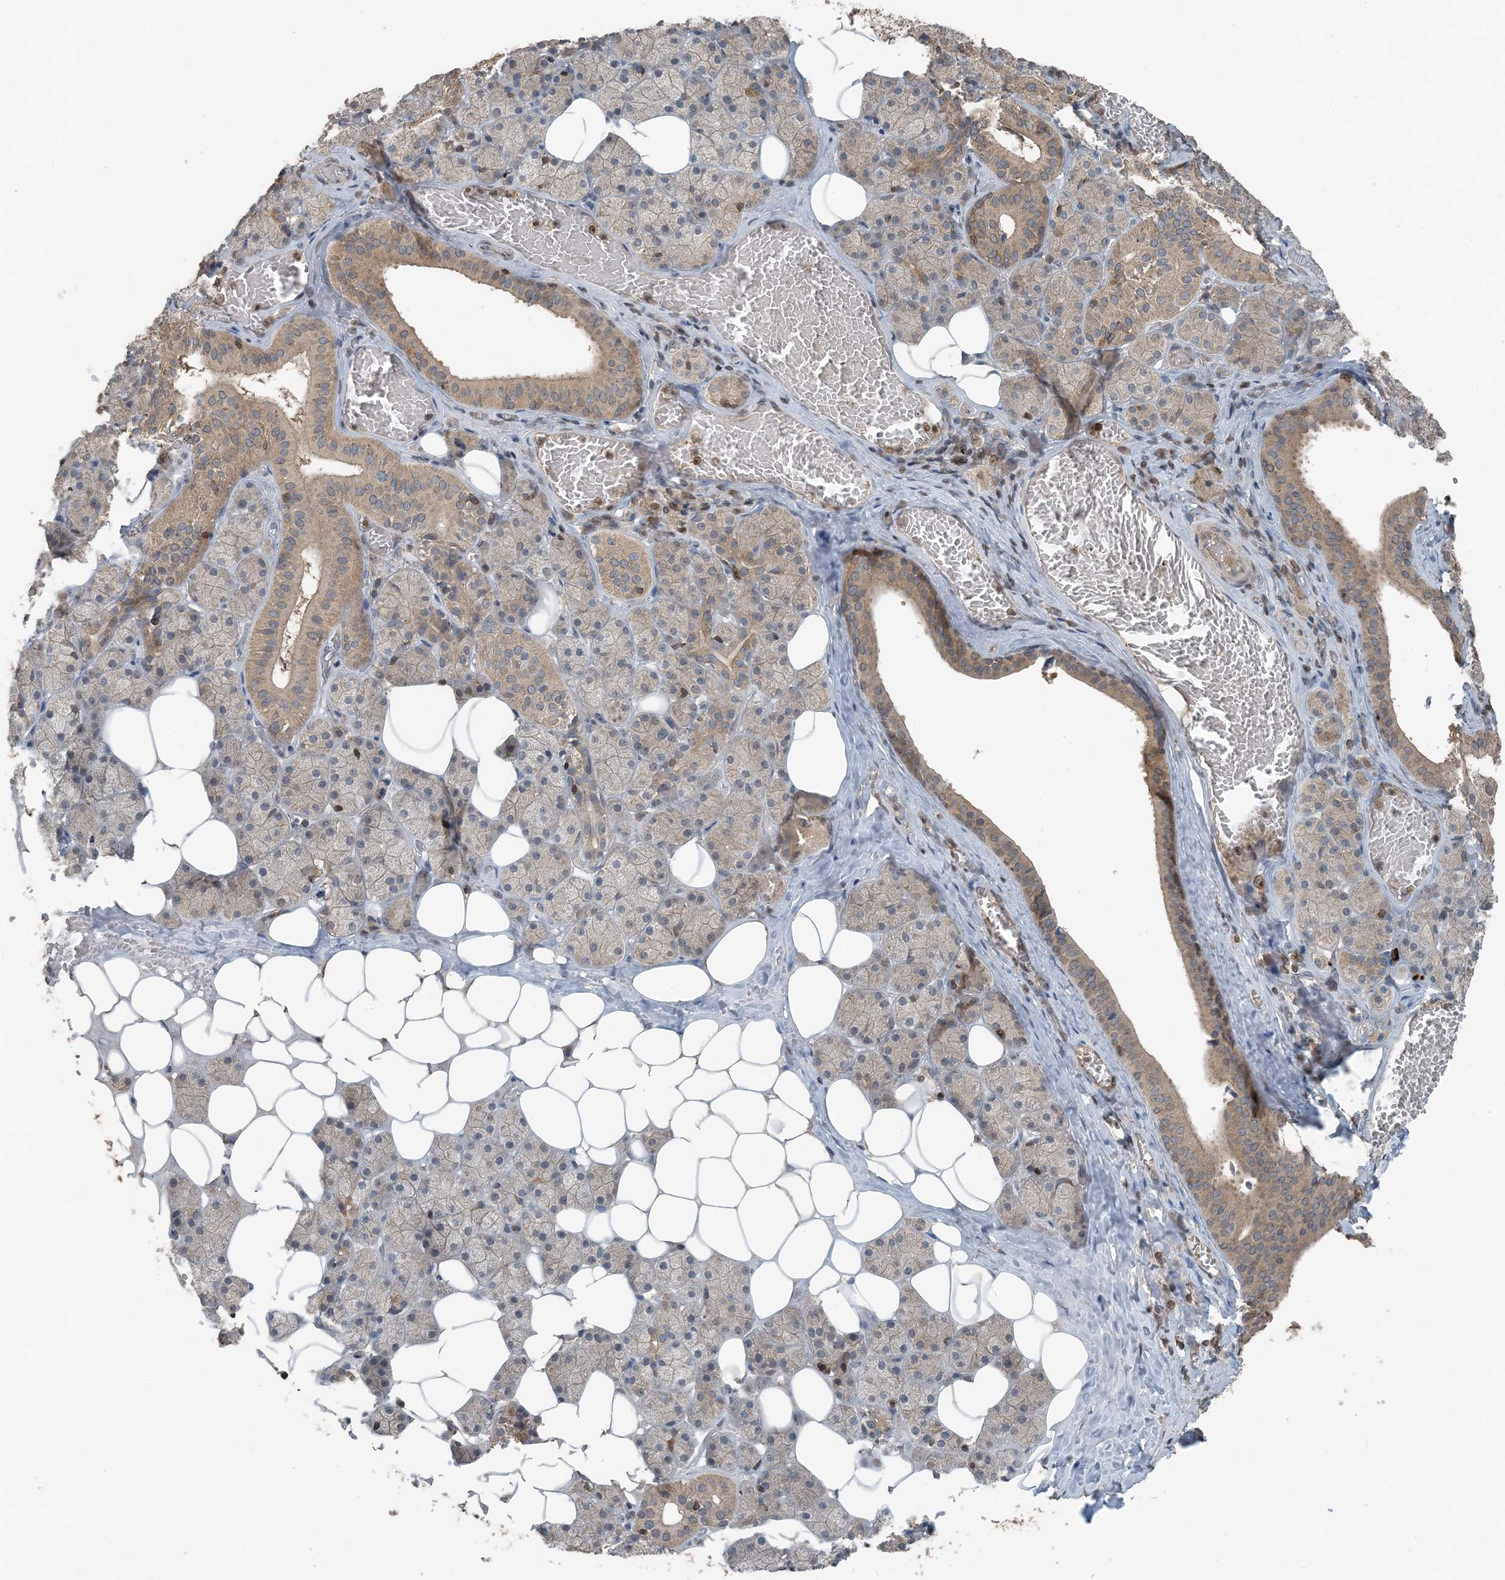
{"staining": {"intensity": "moderate", "quantity": "25%-75%", "location": "cytoplasmic/membranous"}, "tissue": "salivary gland", "cell_type": "Glandular cells", "image_type": "normal", "snomed": [{"axis": "morphology", "description": "Normal tissue, NOS"}, {"axis": "topography", "description": "Salivary gland"}], "caption": "Immunohistochemical staining of unremarkable salivary gland reveals moderate cytoplasmic/membranous protein staining in approximately 25%-75% of glandular cells.", "gene": "ZFAND2B", "patient": {"sex": "female", "age": 33}}